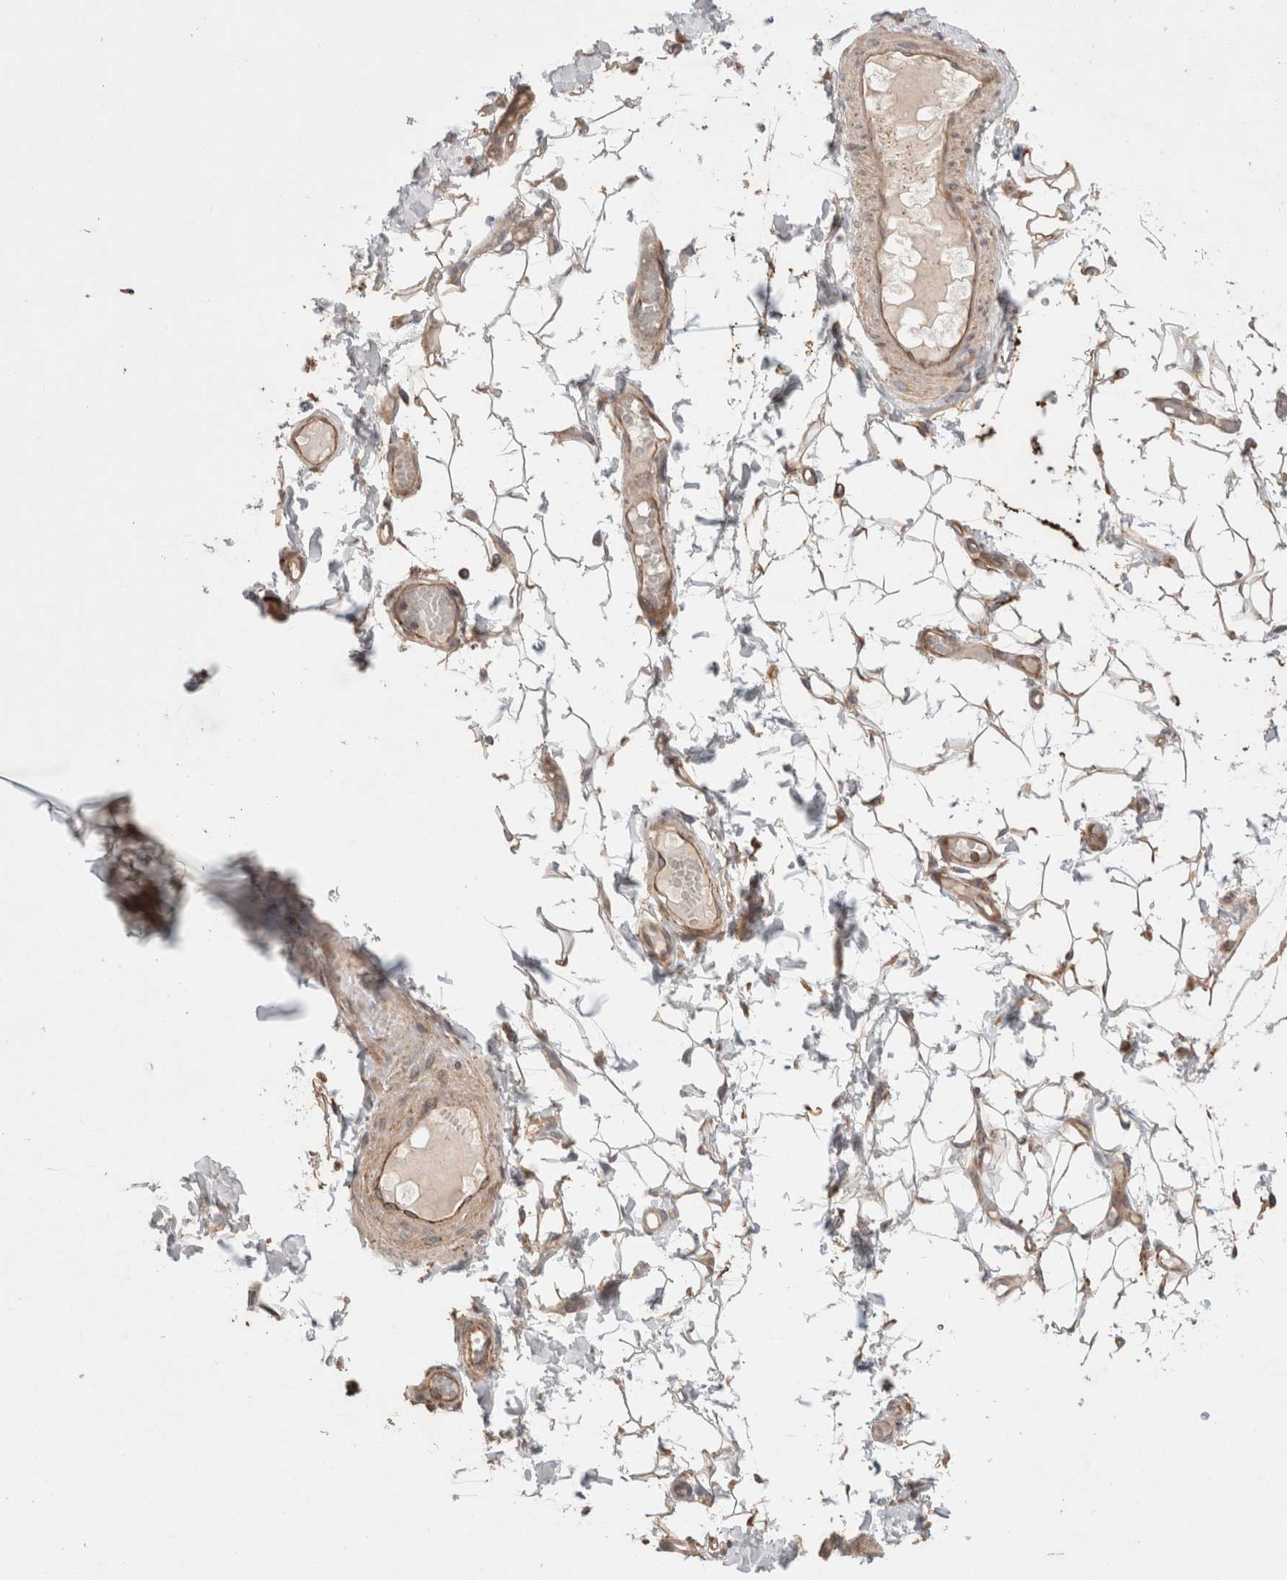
{"staining": {"intensity": "moderate", "quantity": ">75%", "location": "cytoplasmic/membranous"}, "tissue": "adipose tissue", "cell_type": "Adipocytes", "image_type": "normal", "snomed": [{"axis": "morphology", "description": "Normal tissue, NOS"}, {"axis": "topography", "description": "Adipose tissue"}, {"axis": "topography", "description": "Vascular tissue"}, {"axis": "topography", "description": "Peripheral nerve tissue"}], "caption": "Adipocytes reveal medium levels of moderate cytoplasmic/membranous positivity in approximately >75% of cells in normal human adipose tissue.", "gene": "HROB", "patient": {"sex": "male", "age": 25}}